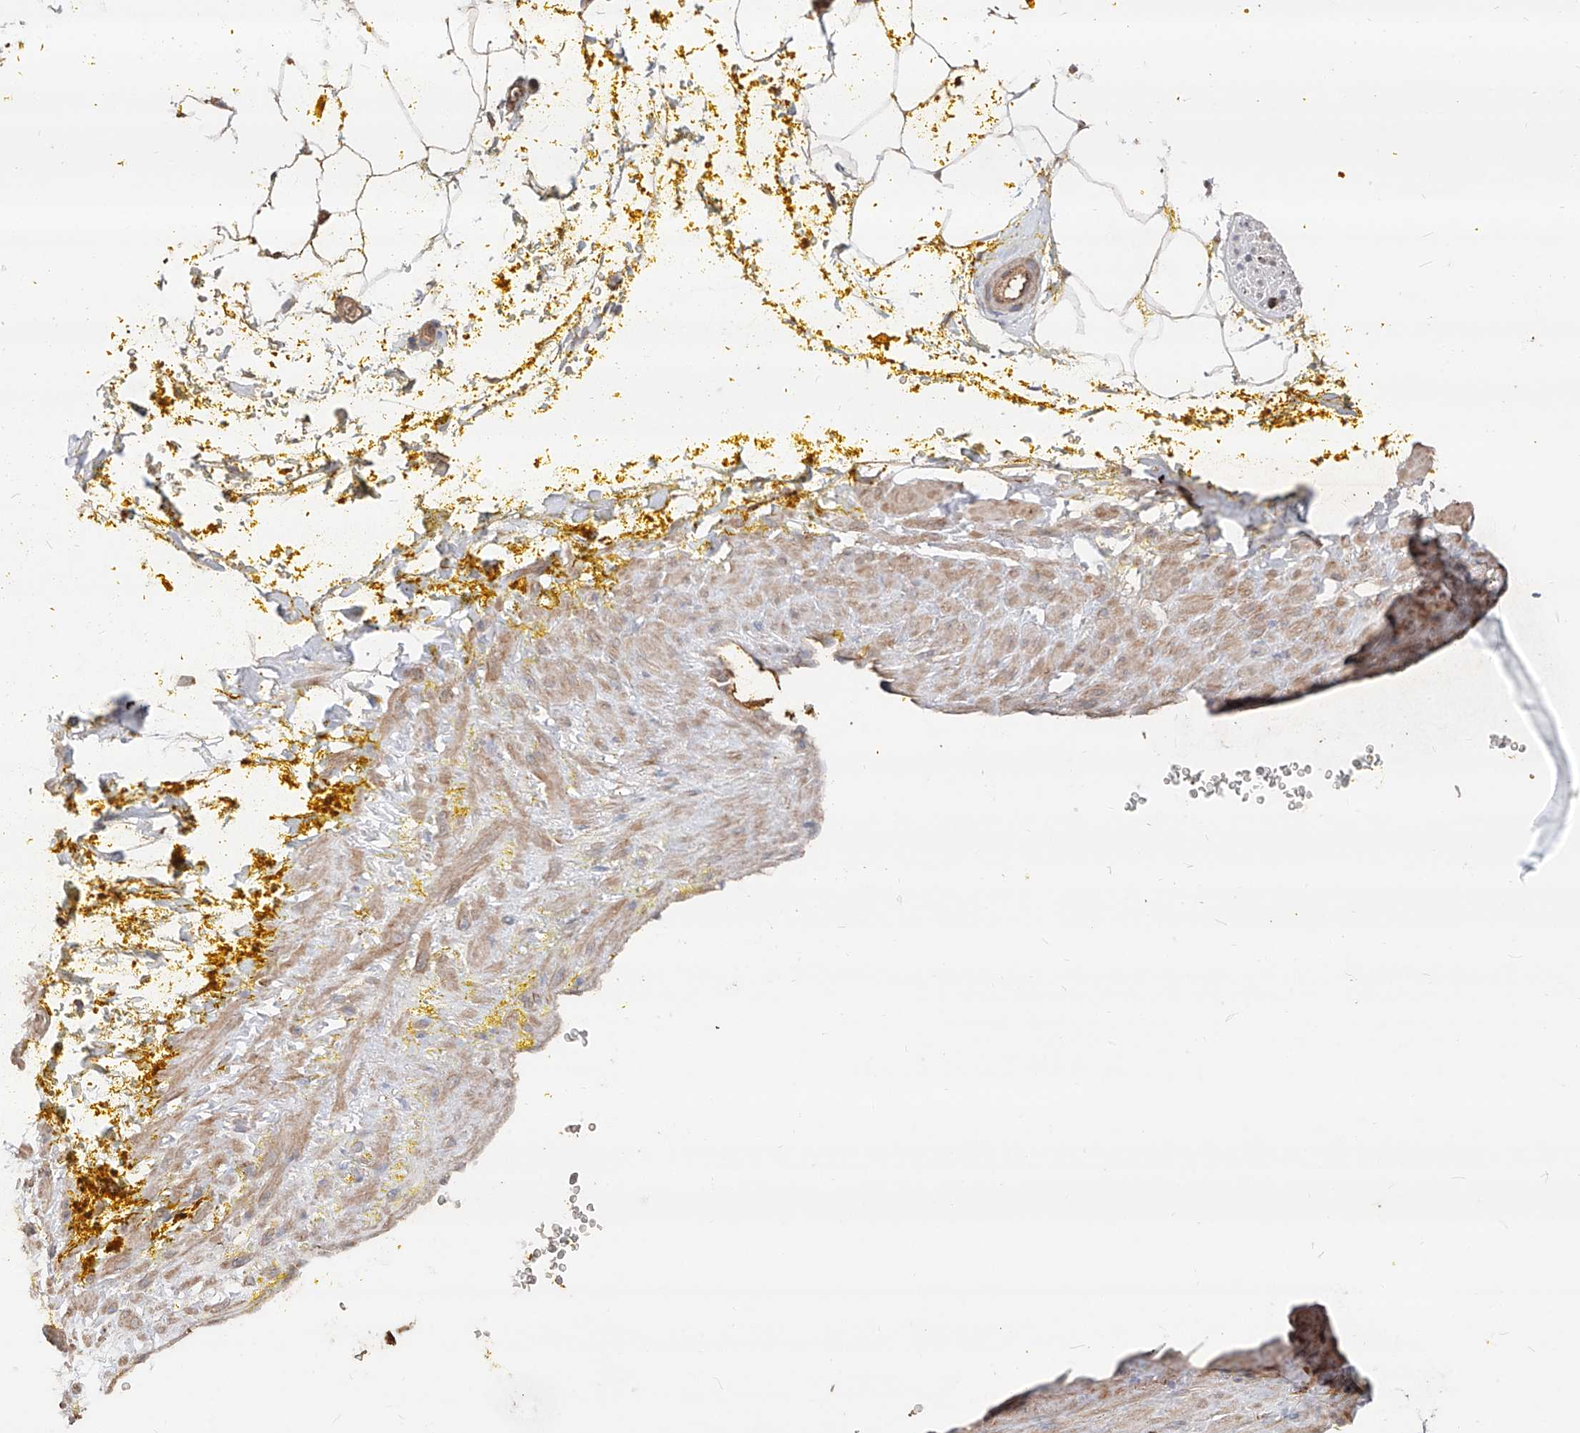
{"staining": {"intensity": "moderate", "quantity": ">75%", "location": "cytoplasmic/membranous"}, "tissue": "adipose tissue", "cell_type": "Adipocytes", "image_type": "normal", "snomed": [{"axis": "morphology", "description": "Normal tissue, NOS"}, {"axis": "morphology", "description": "Adenocarcinoma, Low grade"}, {"axis": "topography", "description": "Prostate"}, {"axis": "topography", "description": "Peripheral nerve tissue"}], "caption": "Adipose tissue stained for a protein (brown) demonstrates moderate cytoplasmic/membranous positive positivity in approximately >75% of adipocytes.", "gene": "EDN1", "patient": {"sex": "male", "age": 63}}